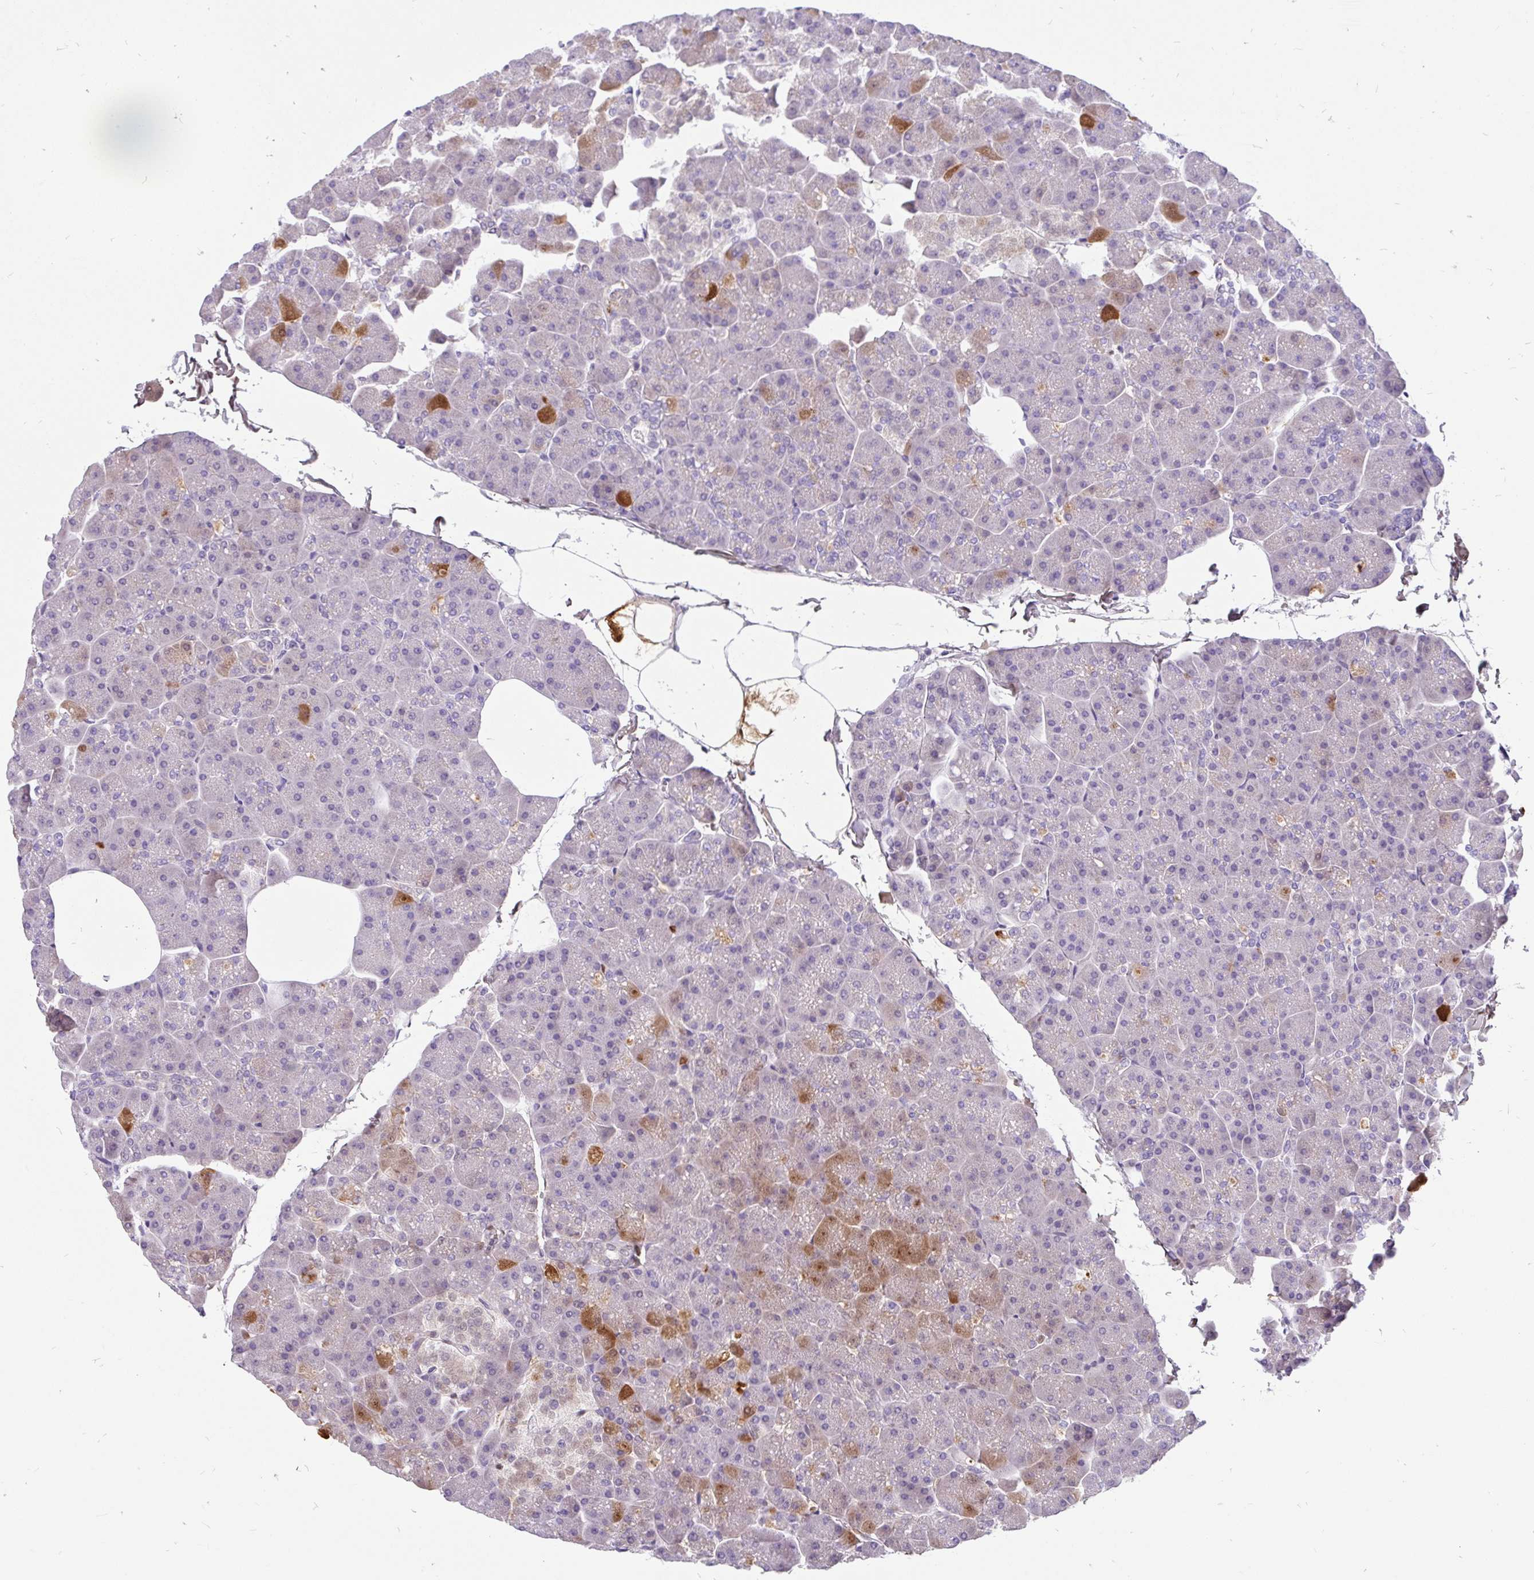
{"staining": {"intensity": "moderate", "quantity": "<25%", "location": "cytoplasmic/membranous,nuclear"}, "tissue": "pancreas", "cell_type": "Exocrine glandular cells", "image_type": "normal", "snomed": [{"axis": "morphology", "description": "Normal tissue, NOS"}, {"axis": "topography", "description": "Pancreas"}], "caption": "Protein expression analysis of unremarkable pancreas exhibits moderate cytoplasmic/membranous,nuclear expression in about <25% of exocrine glandular cells. (IHC, brightfield microscopy, high magnification).", "gene": "KIAA2013", "patient": {"sex": "male", "age": 35}}